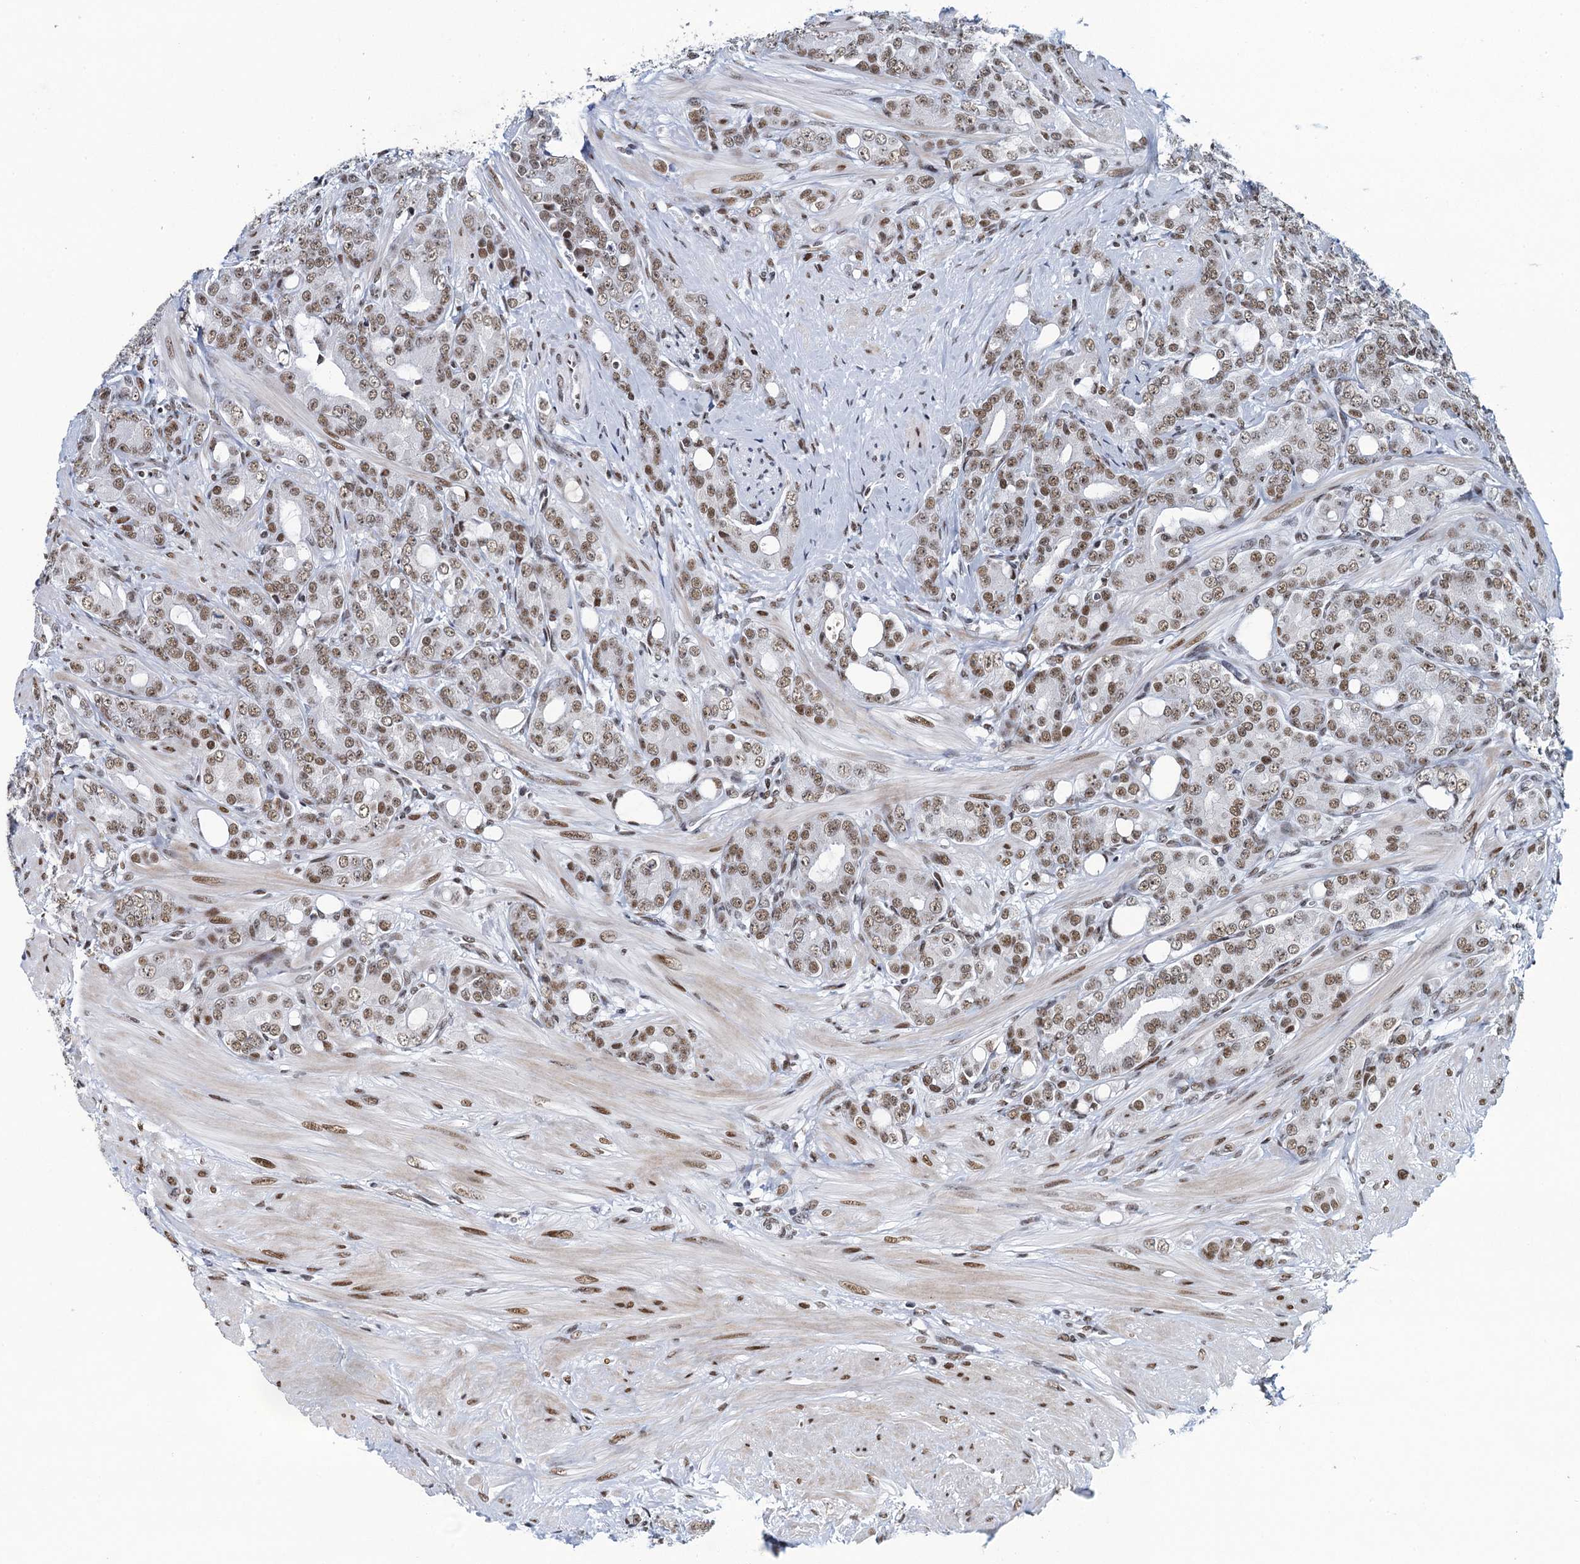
{"staining": {"intensity": "moderate", "quantity": ">75%", "location": "nuclear"}, "tissue": "prostate cancer", "cell_type": "Tumor cells", "image_type": "cancer", "snomed": [{"axis": "morphology", "description": "Adenocarcinoma, High grade"}, {"axis": "topography", "description": "Prostate"}], "caption": "Protein expression analysis of prostate cancer (adenocarcinoma (high-grade)) shows moderate nuclear staining in about >75% of tumor cells.", "gene": "HNRNPUL2", "patient": {"sex": "male", "age": 62}}